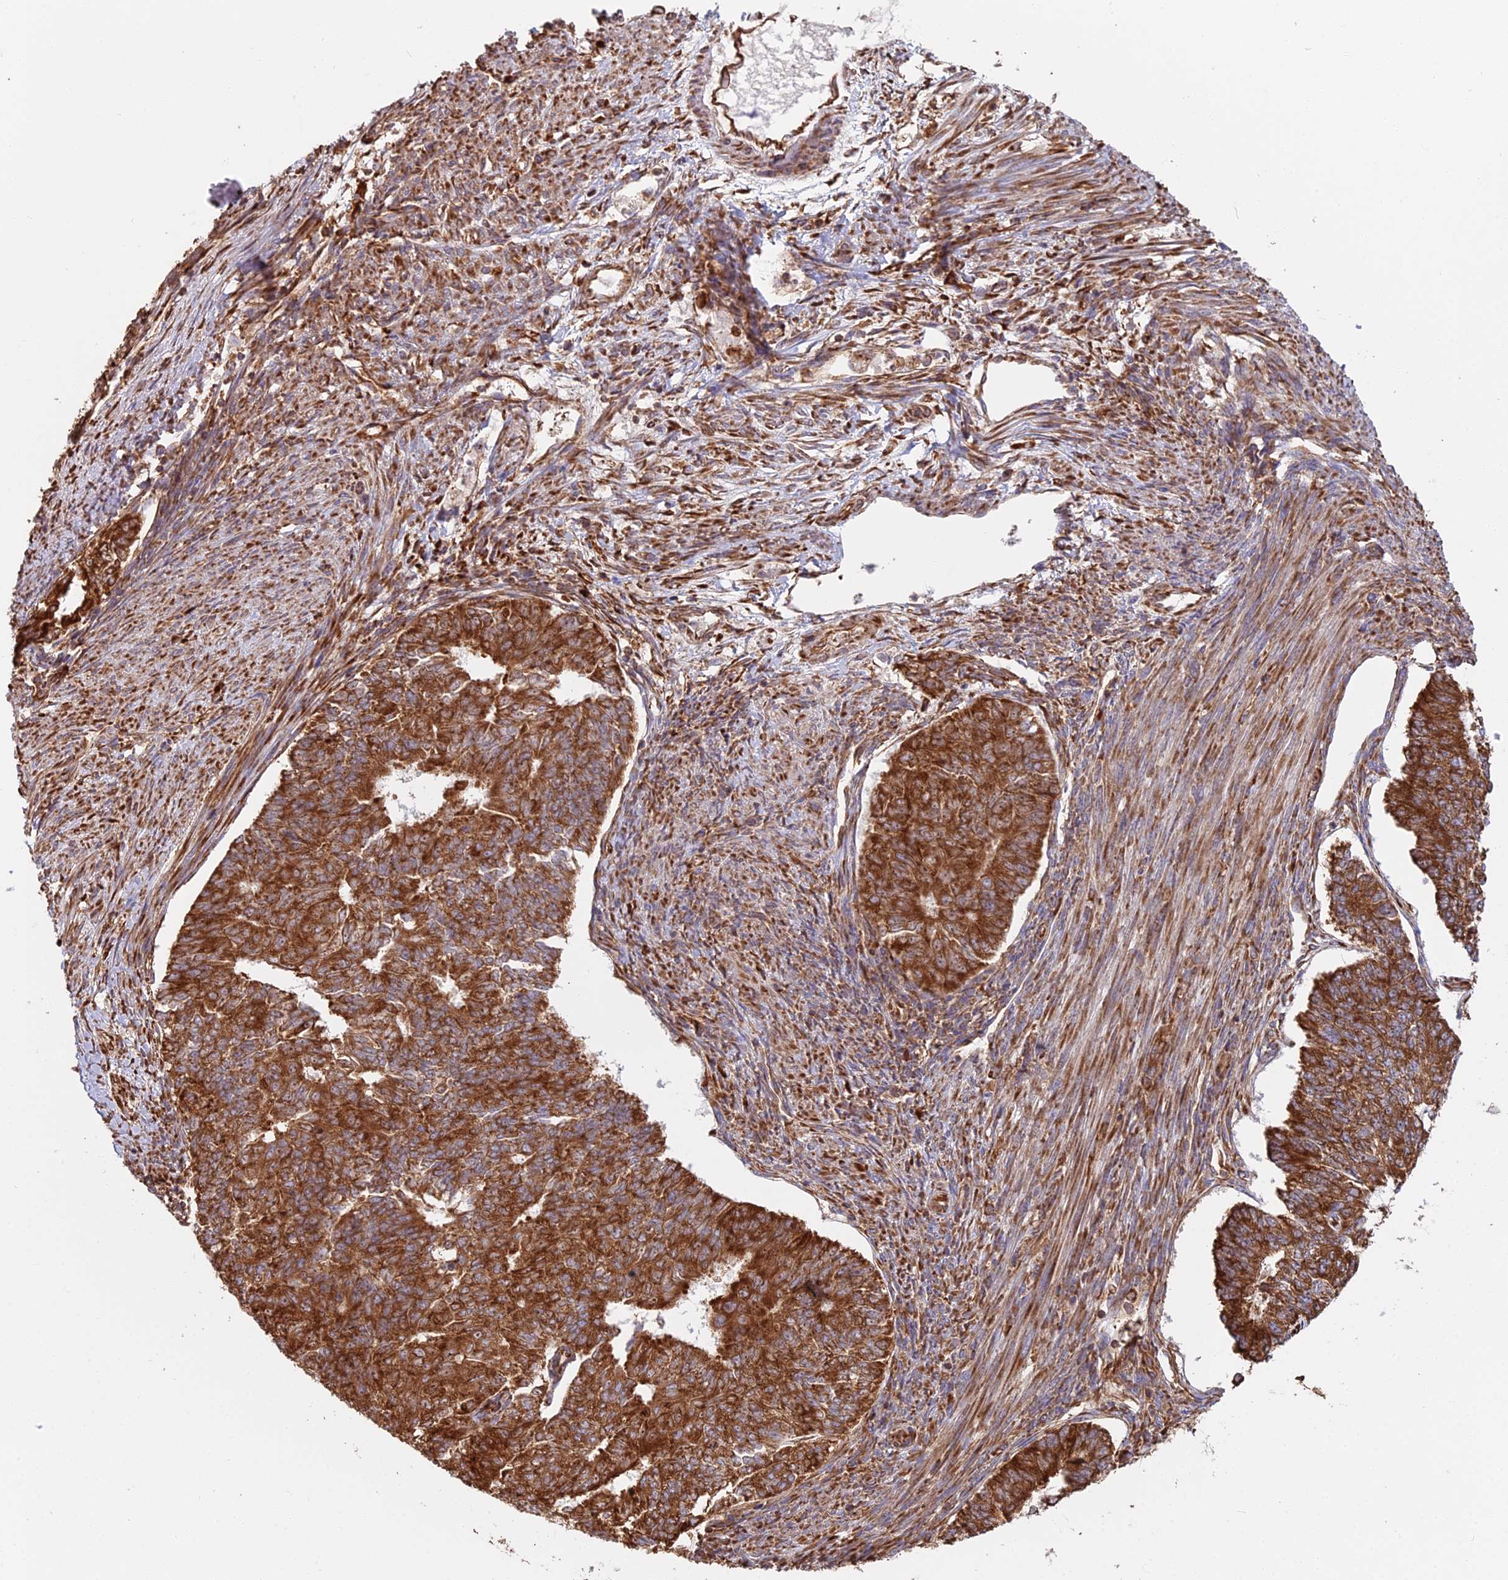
{"staining": {"intensity": "strong", "quantity": ">75%", "location": "cytoplasmic/membranous"}, "tissue": "endometrial cancer", "cell_type": "Tumor cells", "image_type": "cancer", "snomed": [{"axis": "morphology", "description": "Adenocarcinoma, NOS"}, {"axis": "topography", "description": "Endometrium"}], "caption": "IHC (DAB) staining of human endometrial adenocarcinoma displays strong cytoplasmic/membranous protein expression in about >75% of tumor cells.", "gene": "RPL26", "patient": {"sex": "female", "age": 32}}